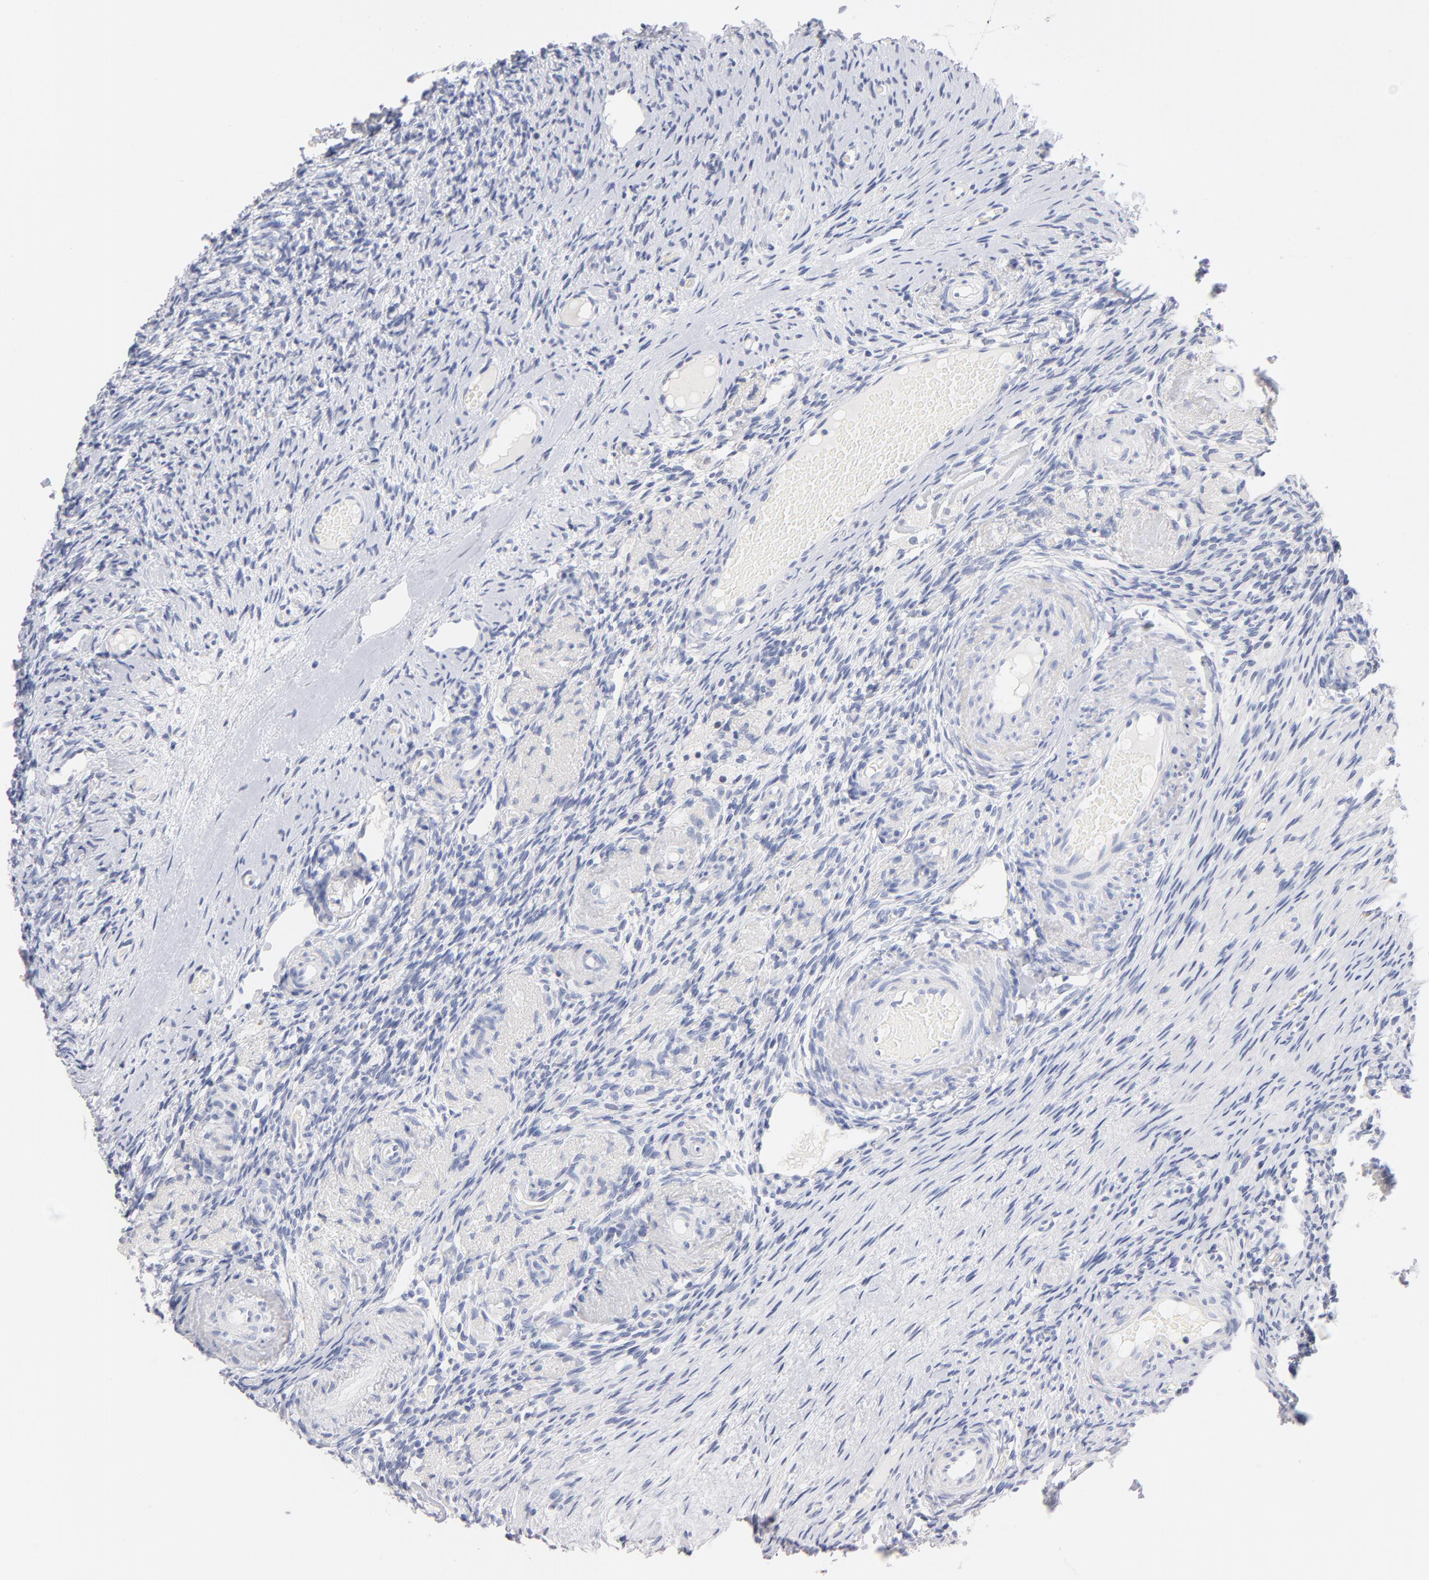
{"staining": {"intensity": "negative", "quantity": "none", "location": "none"}, "tissue": "ovary", "cell_type": "Ovarian stroma cells", "image_type": "normal", "snomed": [{"axis": "morphology", "description": "Normal tissue, NOS"}, {"axis": "topography", "description": "Ovary"}], "caption": "DAB (3,3'-diaminobenzidine) immunohistochemical staining of normal human ovary reveals no significant staining in ovarian stroma cells. Nuclei are stained in blue.", "gene": "KHNYN", "patient": {"sex": "female", "age": 60}}